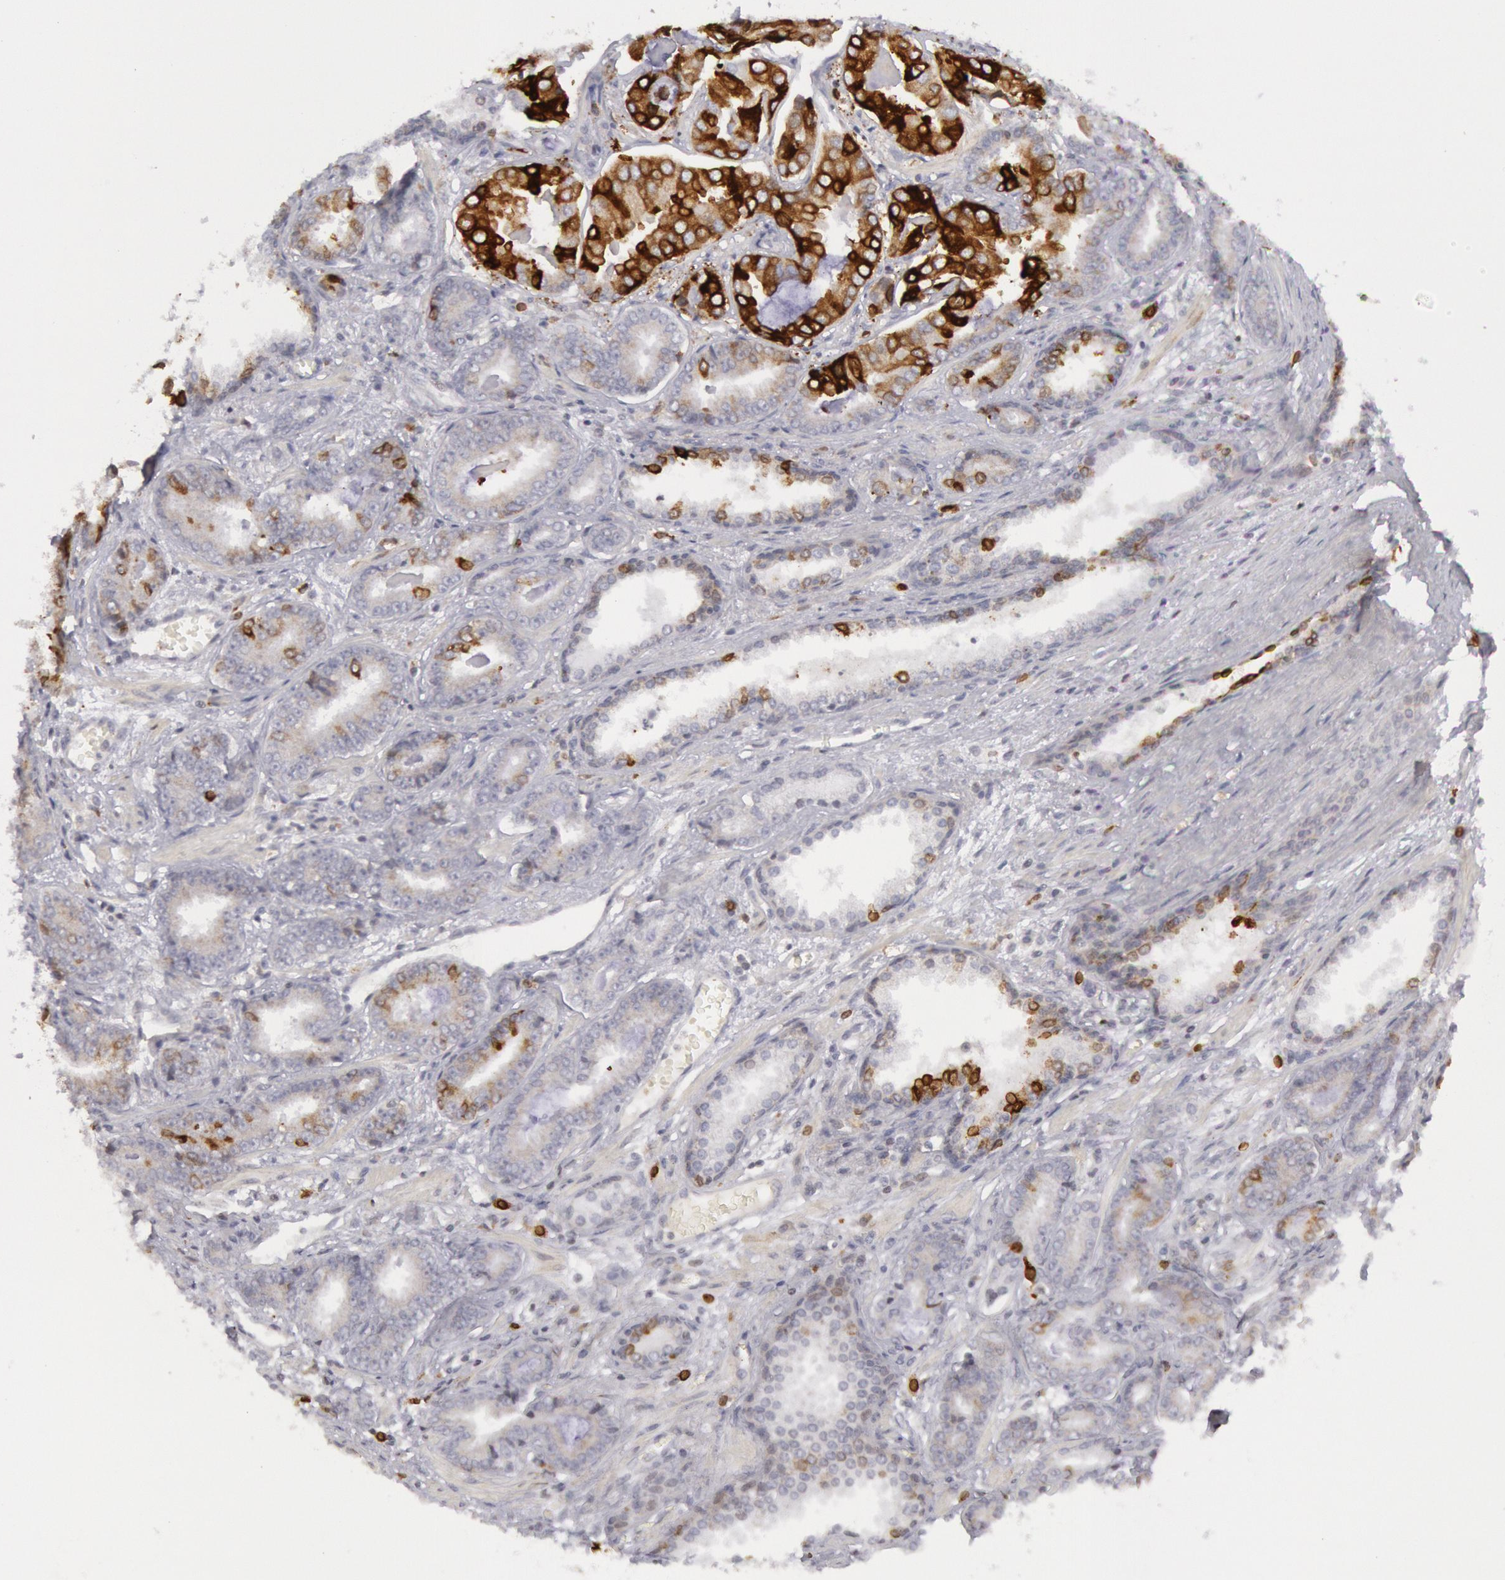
{"staining": {"intensity": "strong", "quantity": "<25%", "location": "cytoplasmic/membranous"}, "tissue": "prostate cancer", "cell_type": "Tumor cells", "image_type": "cancer", "snomed": [{"axis": "morphology", "description": "Adenocarcinoma, Low grade"}, {"axis": "topography", "description": "Prostate"}], "caption": "Tumor cells reveal medium levels of strong cytoplasmic/membranous positivity in approximately <25% of cells in human low-grade adenocarcinoma (prostate). The protein of interest is stained brown, and the nuclei are stained in blue (DAB (3,3'-diaminobenzidine) IHC with brightfield microscopy, high magnification).", "gene": "PTGS2", "patient": {"sex": "male", "age": 65}}